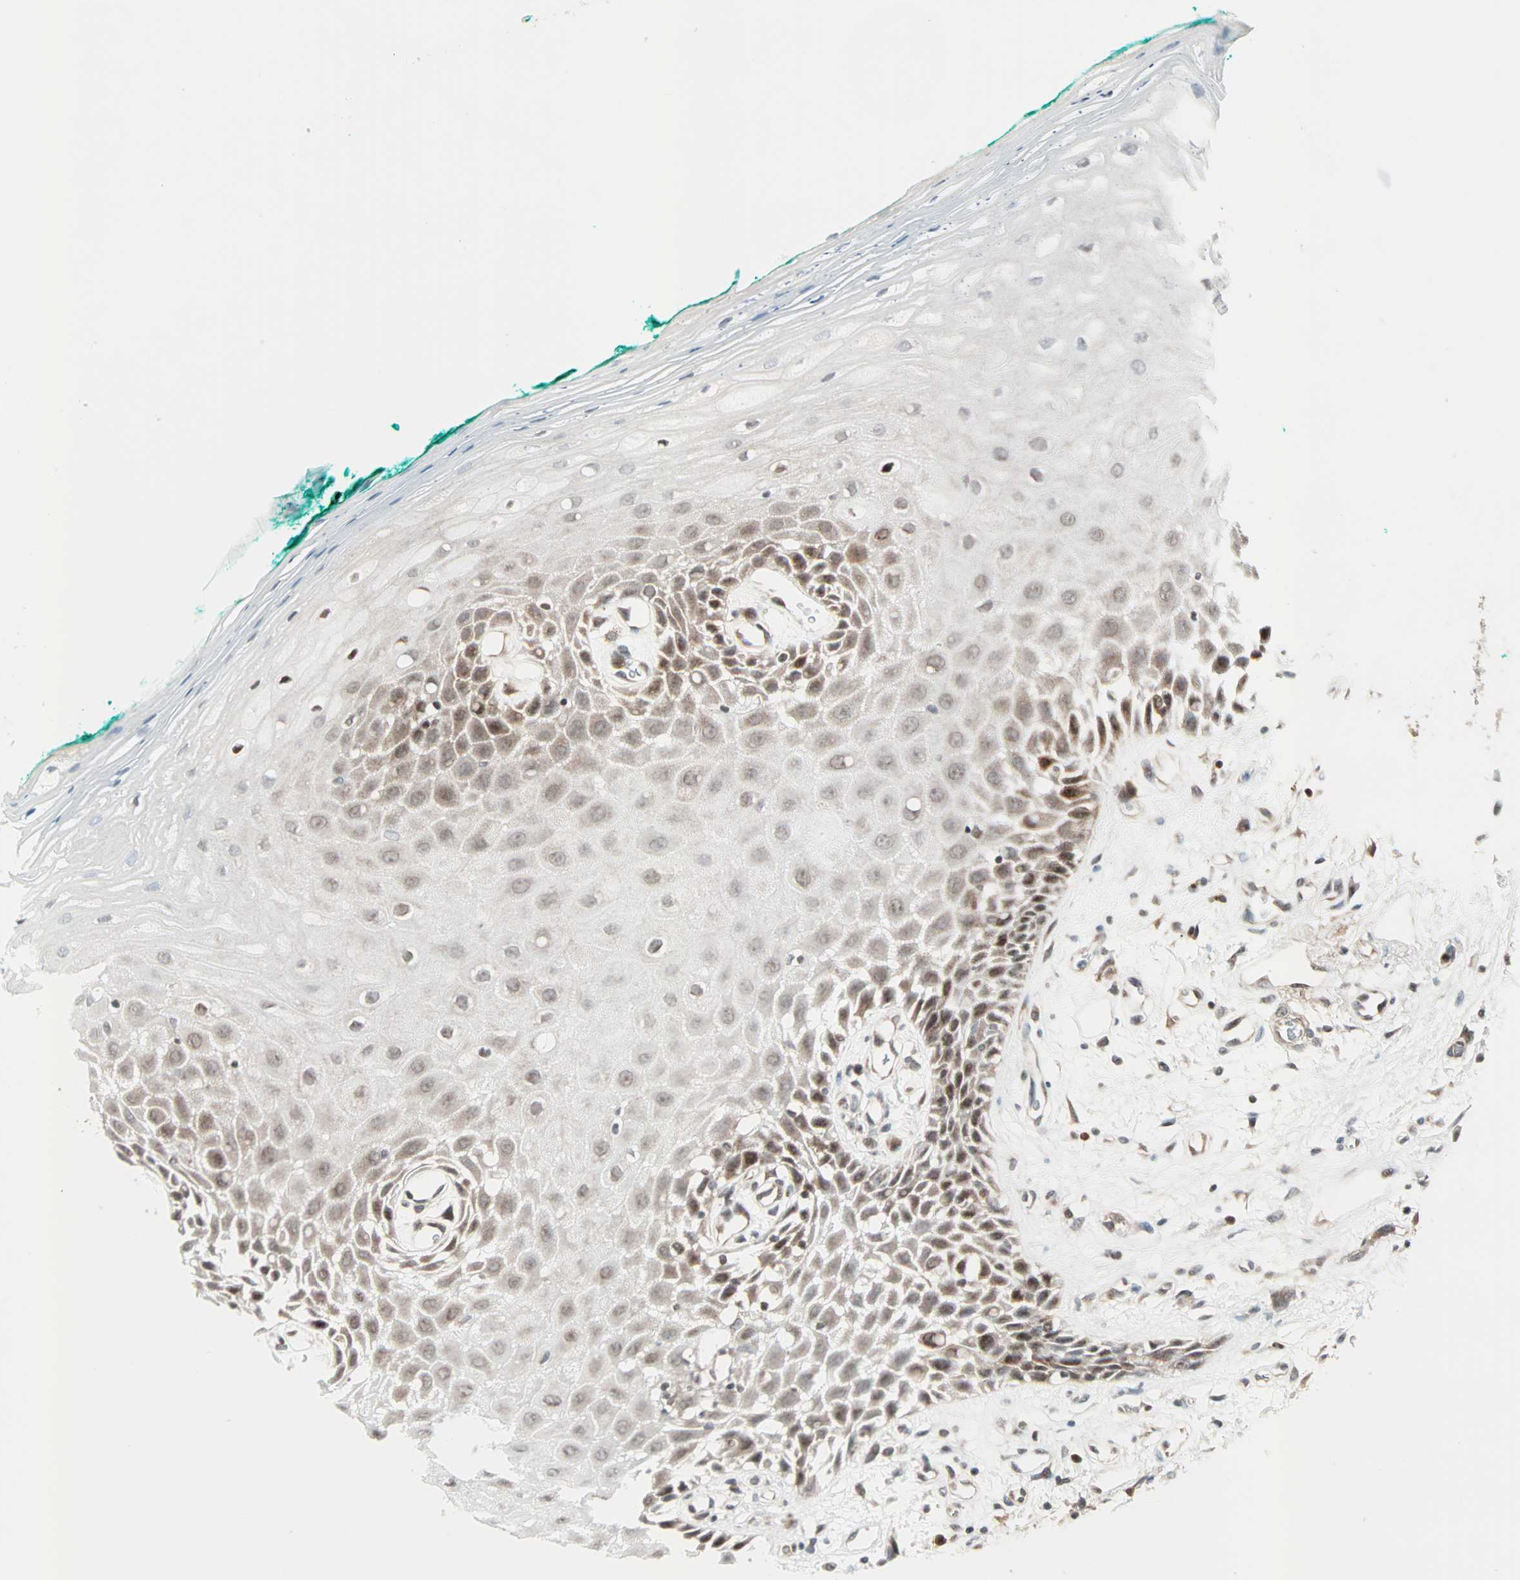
{"staining": {"intensity": "strong", "quantity": "<25%", "location": "cytoplasmic/membranous,nuclear"}, "tissue": "oral mucosa", "cell_type": "Squamous epithelial cells", "image_type": "normal", "snomed": [{"axis": "morphology", "description": "Normal tissue, NOS"}, {"axis": "morphology", "description": "Squamous cell carcinoma, NOS"}, {"axis": "topography", "description": "Skeletal muscle"}, {"axis": "topography", "description": "Oral tissue"}, {"axis": "topography", "description": "Head-Neck"}], "caption": "An image showing strong cytoplasmic/membranous,nuclear expression in about <25% of squamous epithelial cells in benign oral mucosa, as visualized by brown immunohistochemical staining.", "gene": "CBX4", "patient": {"sex": "female", "age": 84}}